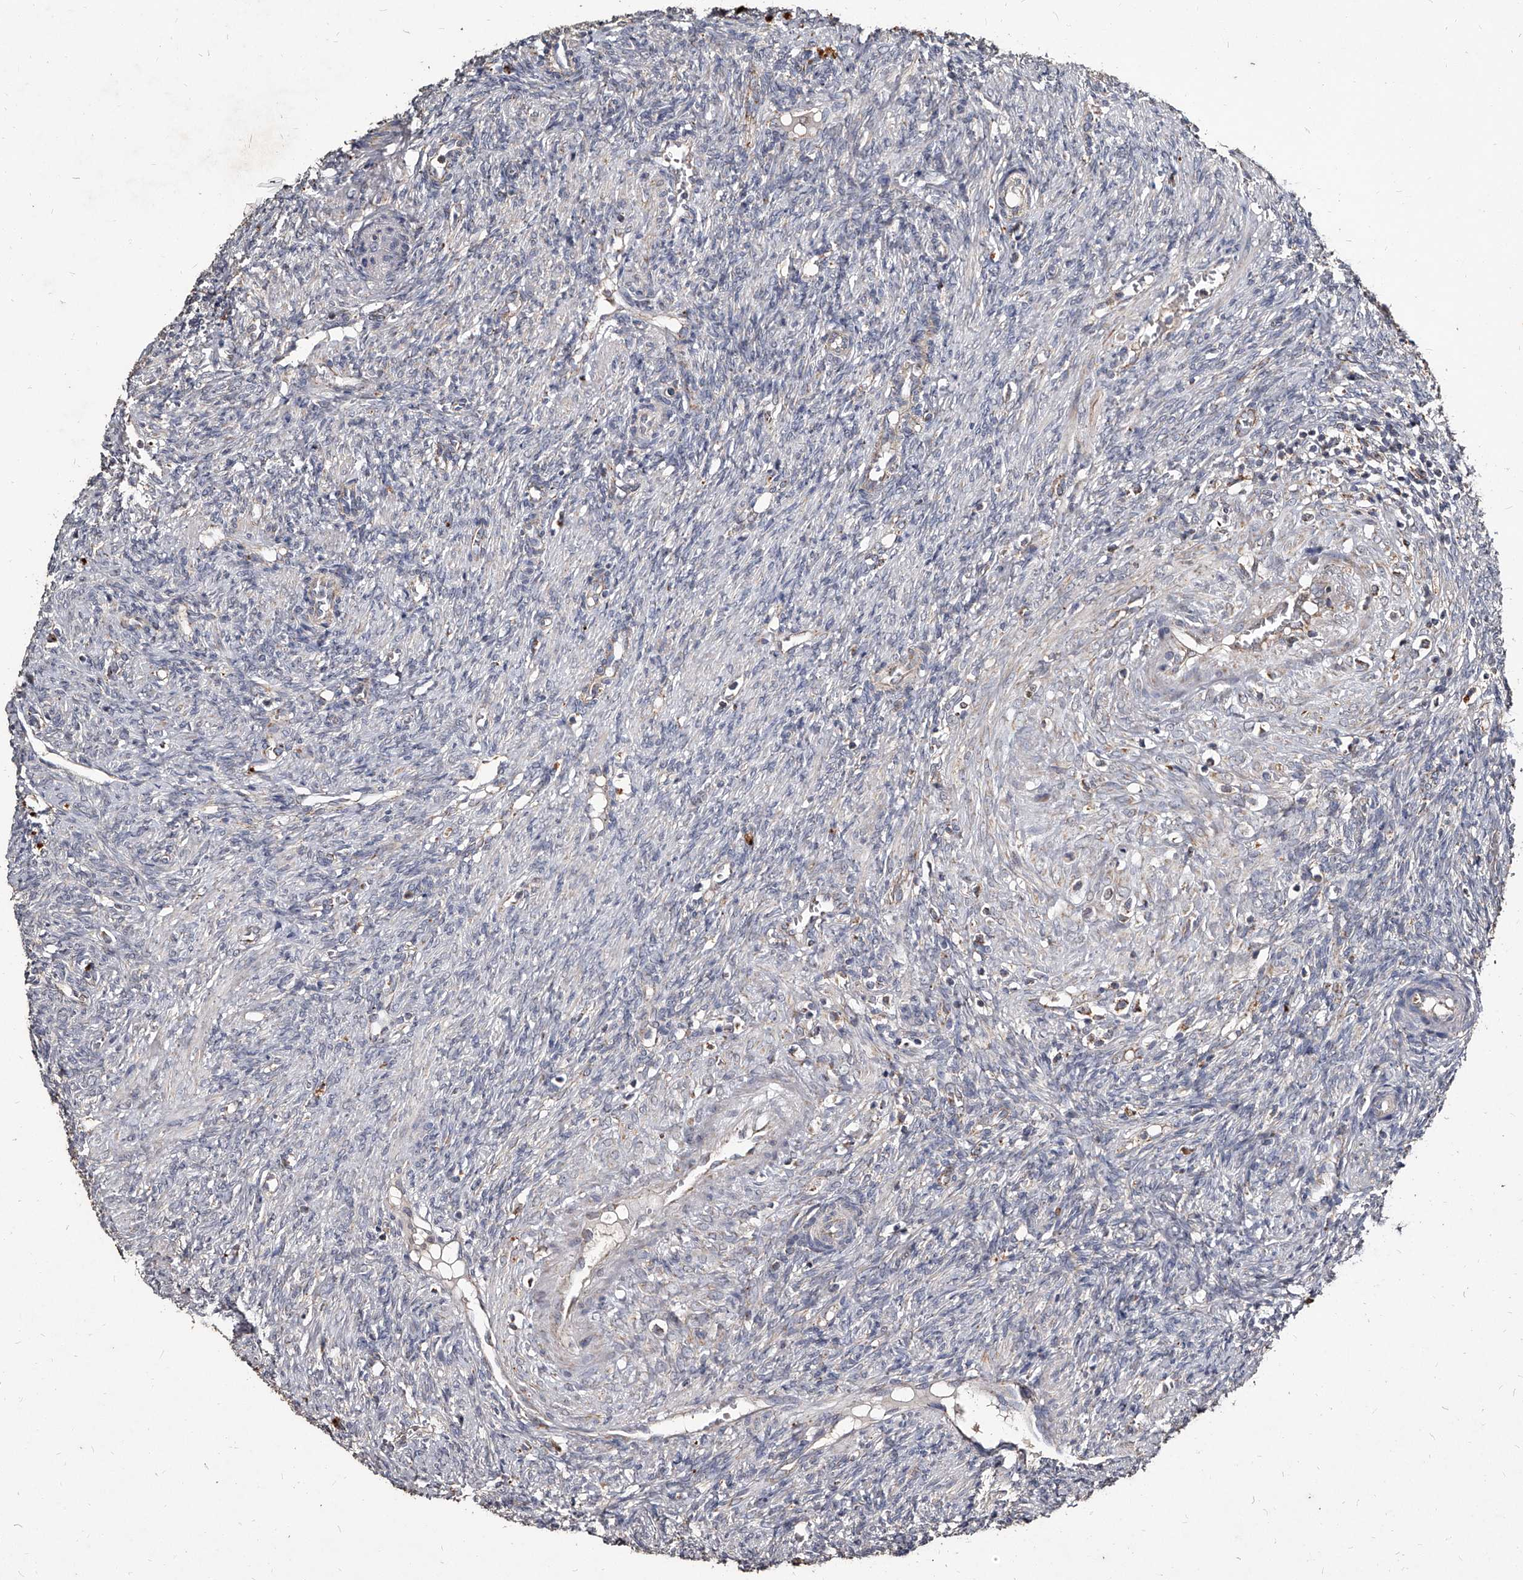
{"staining": {"intensity": "negative", "quantity": "none", "location": "none"}, "tissue": "ovary", "cell_type": "Ovarian stroma cells", "image_type": "normal", "snomed": [{"axis": "morphology", "description": "Normal tissue, NOS"}, {"axis": "topography", "description": "Ovary"}], "caption": "IHC image of unremarkable ovary: human ovary stained with DAB exhibits no significant protein positivity in ovarian stroma cells.", "gene": "GPR183", "patient": {"sex": "female", "age": 41}}